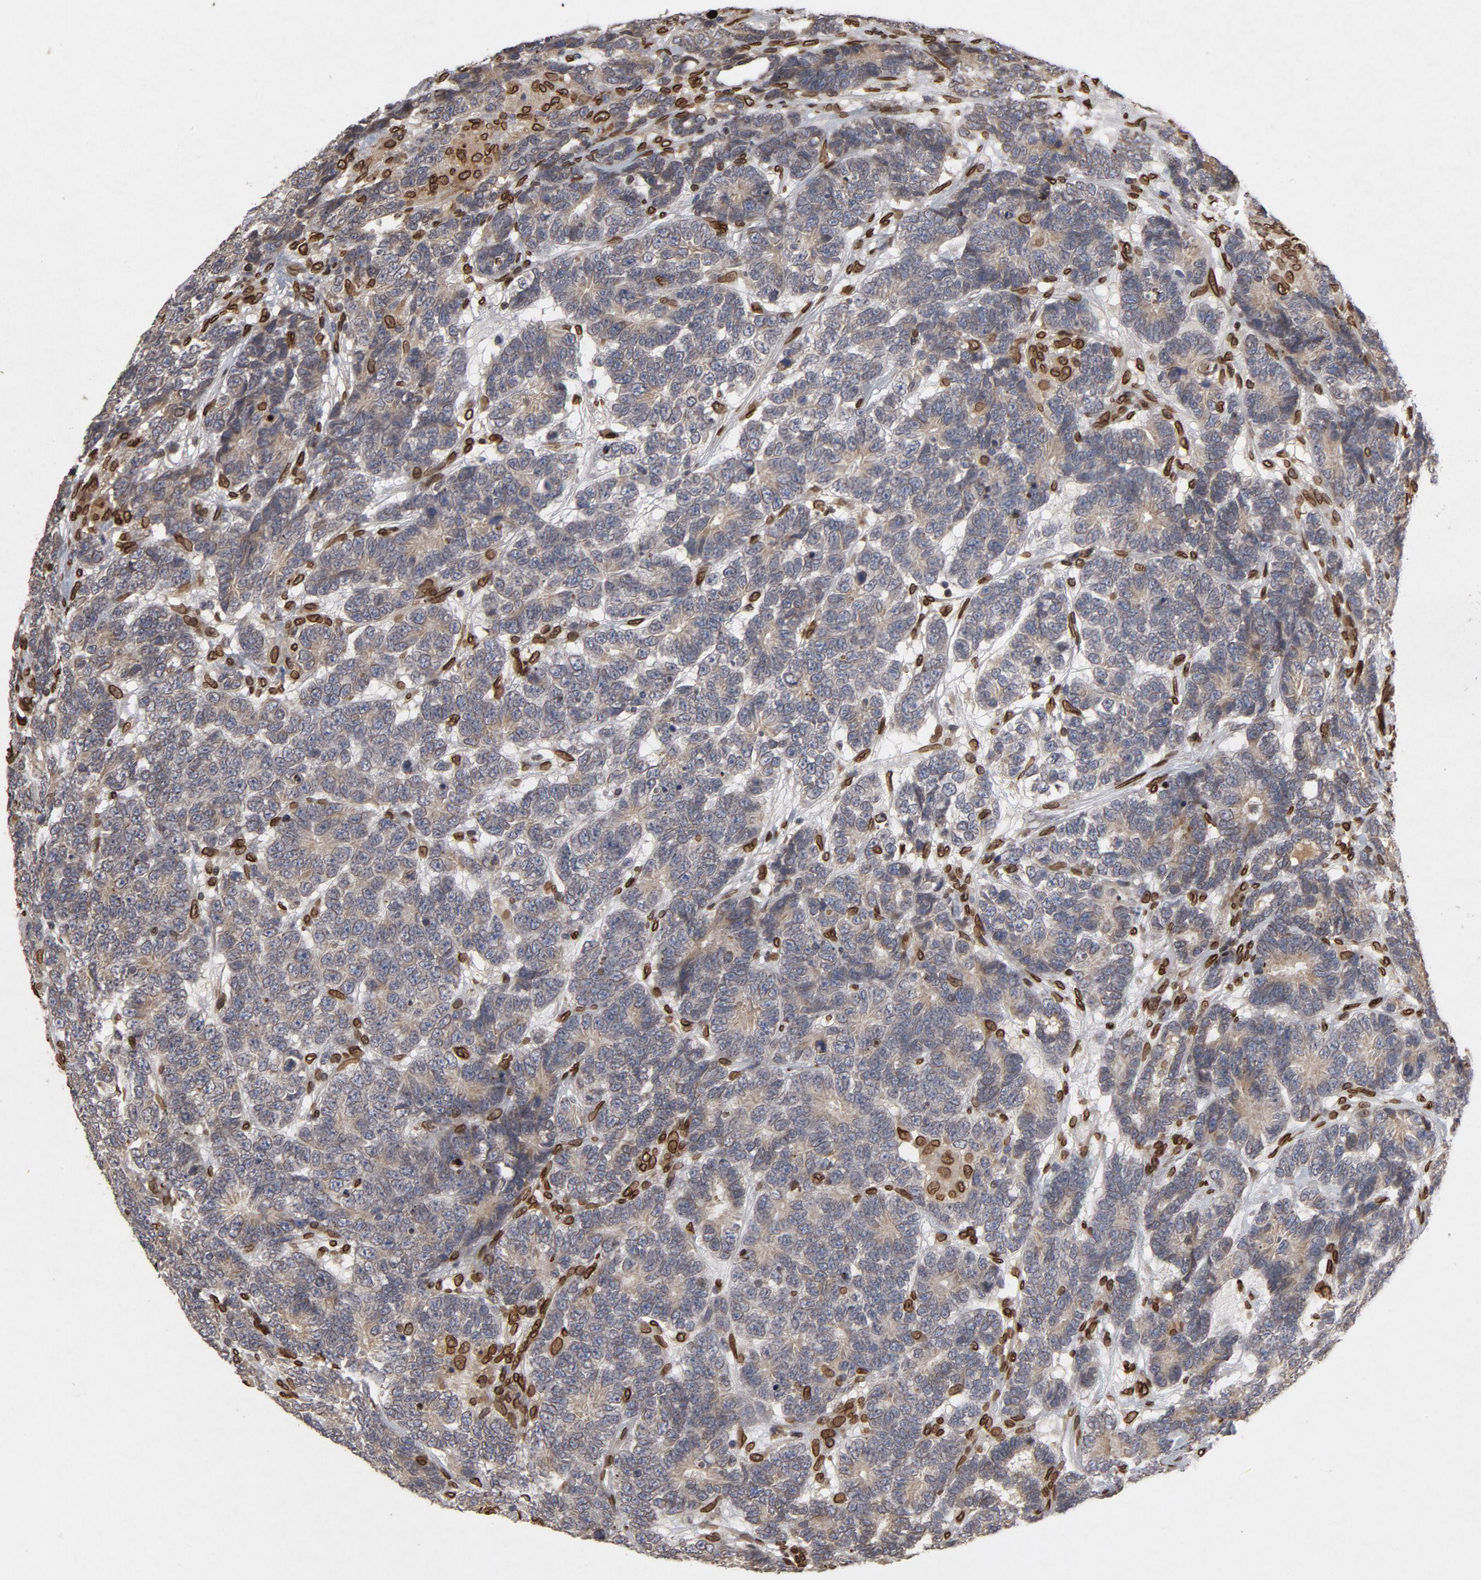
{"staining": {"intensity": "strong", "quantity": "<25%", "location": "cytoplasmic/membranous,nuclear"}, "tissue": "testis cancer", "cell_type": "Tumor cells", "image_type": "cancer", "snomed": [{"axis": "morphology", "description": "Carcinoma, Embryonal, NOS"}, {"axis": "topography", "description": "Testis"}], "caption": "The immunohistochemical stain labels strong cytoplasmic/membranous and nuclear expression in tumor cells of embryonal carcinoma (testis) tissue.", "gene": "LMNA", "patient": {"sex": "male", "age": 26}}